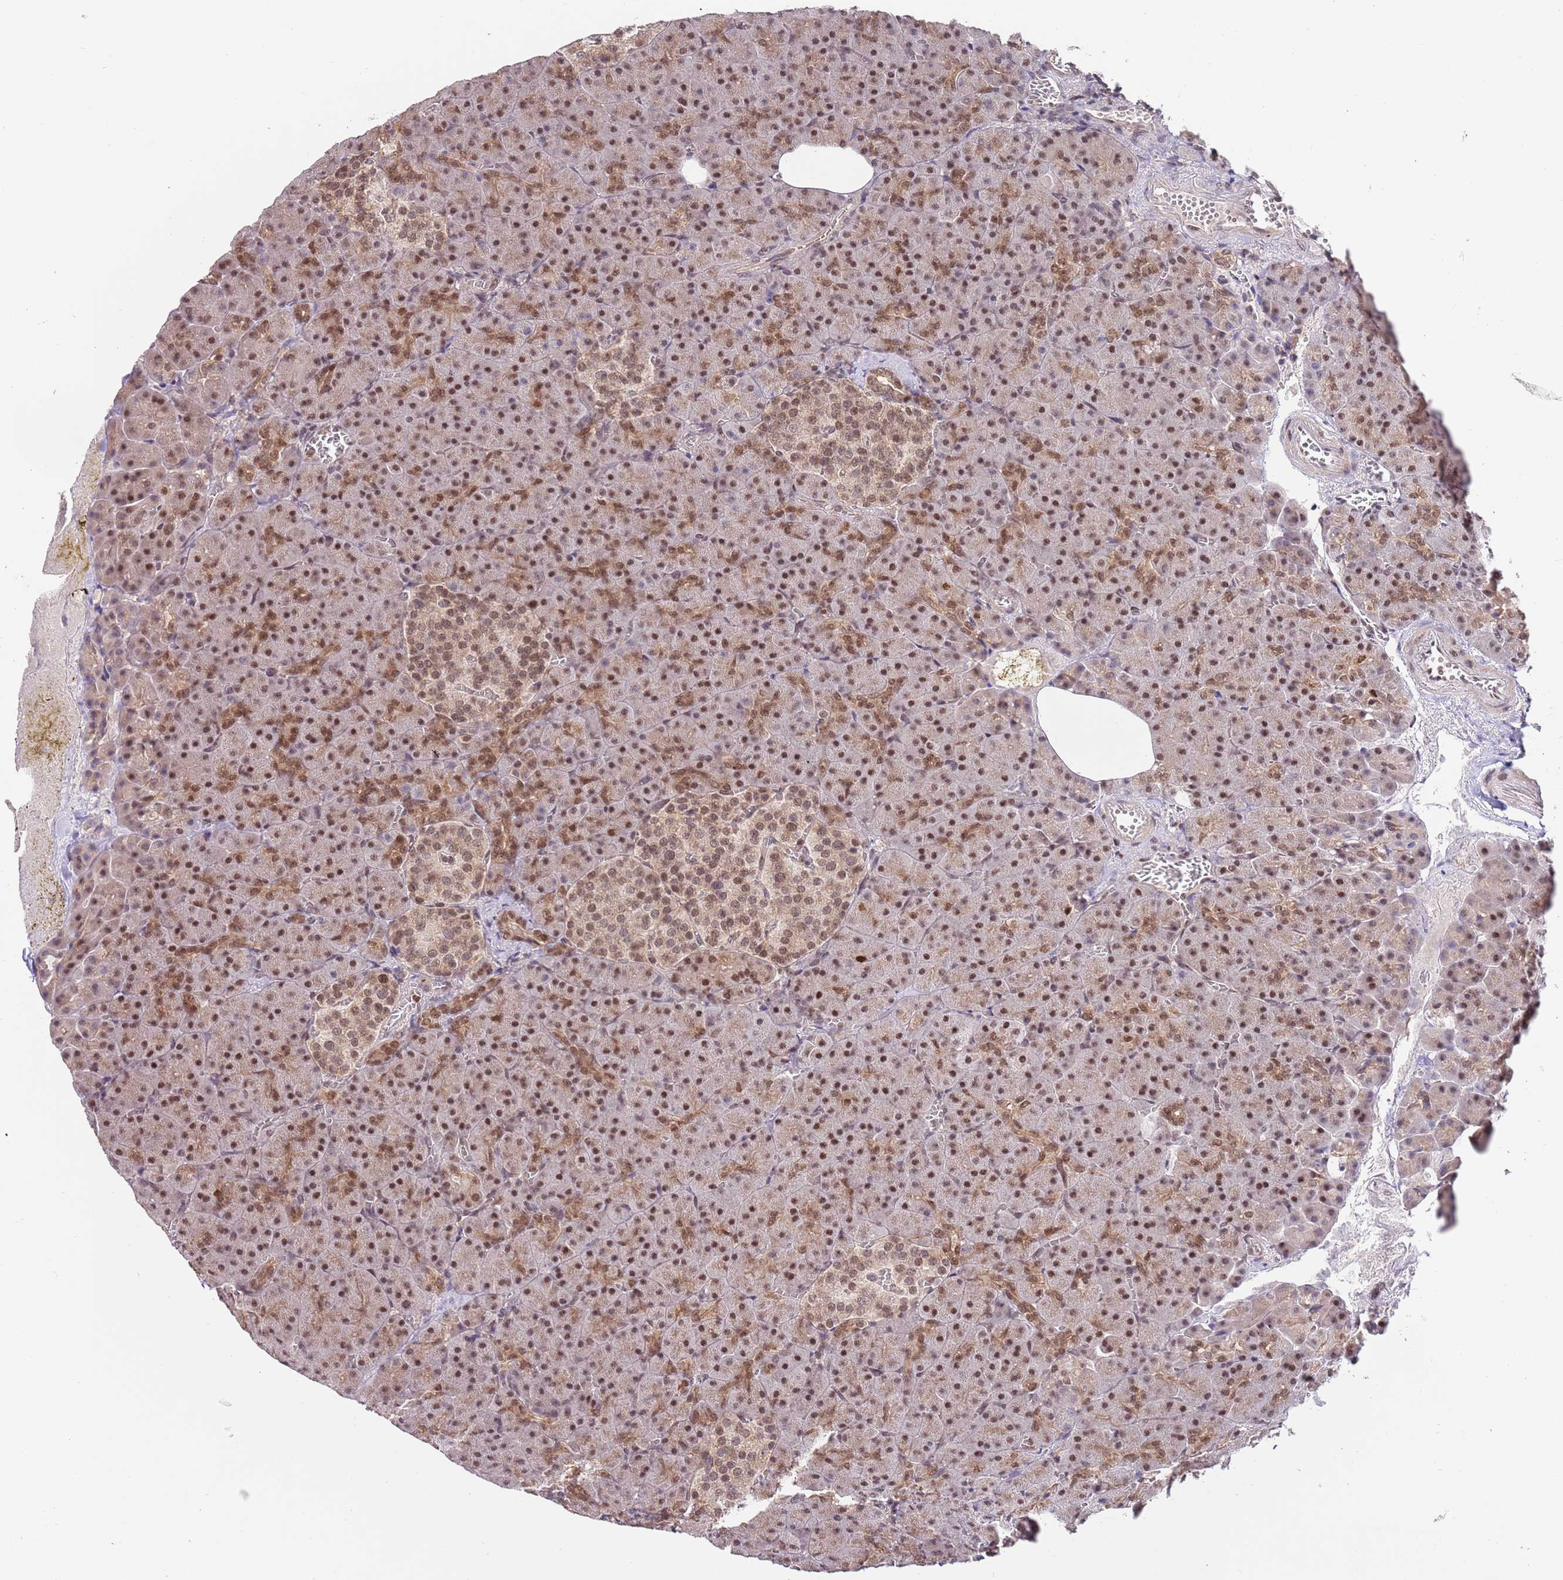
{"staining": {"intensity": "moderate", "quantity": "25%-75%", "location": "cytoplasmic/membranous,nuclear"}, "tissue": "pancreas", "cell_type": "Exocrine glandular cells", "image_type": "normal", "snomed": [{"axis": "morphology", "description": "Normal tissue, NOS"}, {"axis": "topography", "description": "Pancreas"}], "caption": "Immunohistochemistry of unremarkable pancreas shows medium levels of moderate cytoplasmic/membranous,nuclear positivity in approximately 25%-75% of exocrine glandular cells.", "gene": "RIF1", "patient": {"sex": "female", "age": 74}}